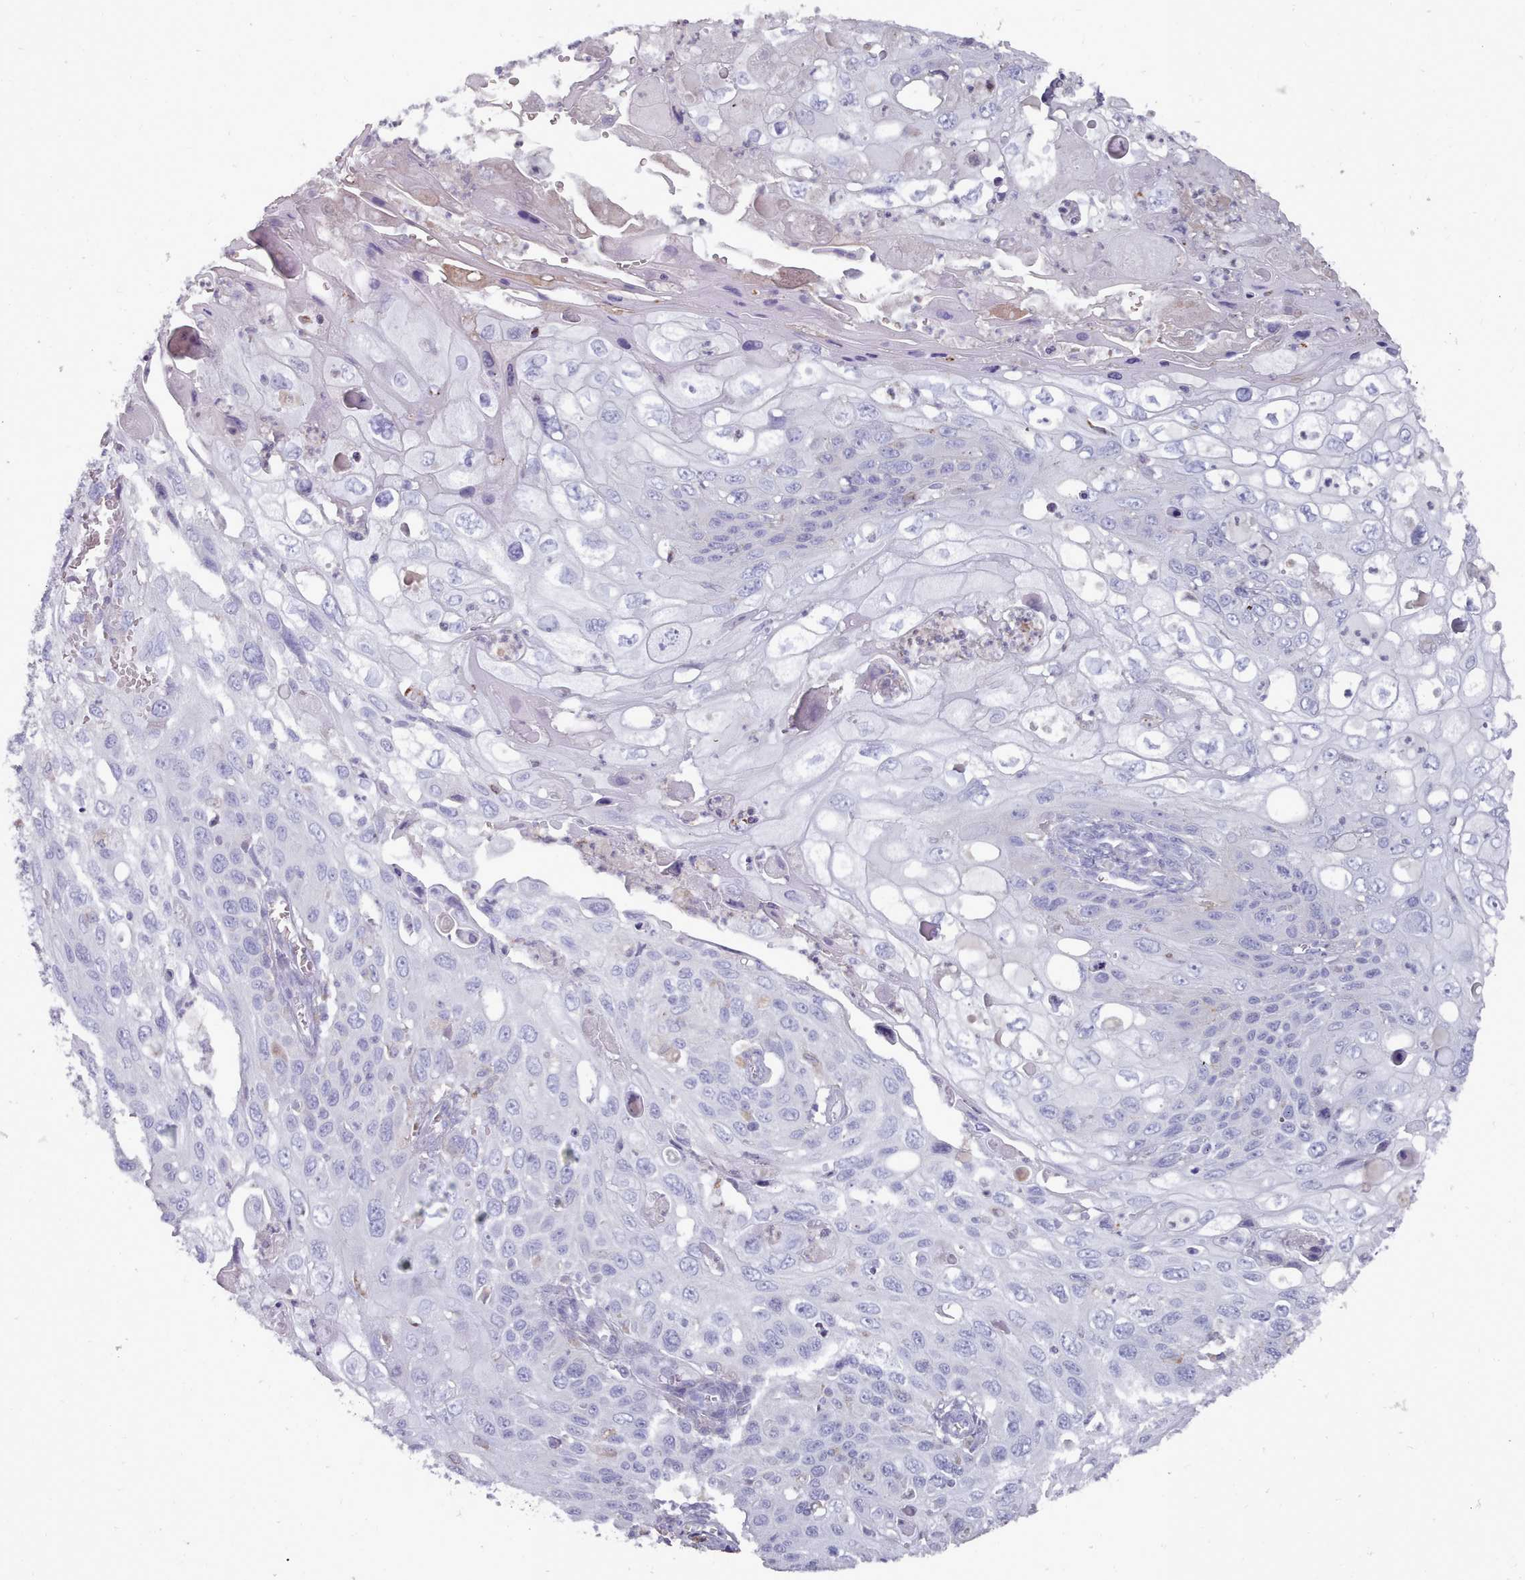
{"staining": {"intensity": "negative", "quantity": "none", "location": "none"}, "tissue": "cervical cancer", "cell_type": "Tumor cells", "image_type": "cancer", "snomed": [{"axis": "morphology", "description": "Squamous cell carcinoma, NOS"}, {"axis": "topography", "description": "Cervix"}], "caption": "An image of squamous cell carcinoma (cervical) stained for a protein exhibits no brown staining in tumor cells.", "gene": "OTULINL", "patient": {"sex": "female", "age": 70}}